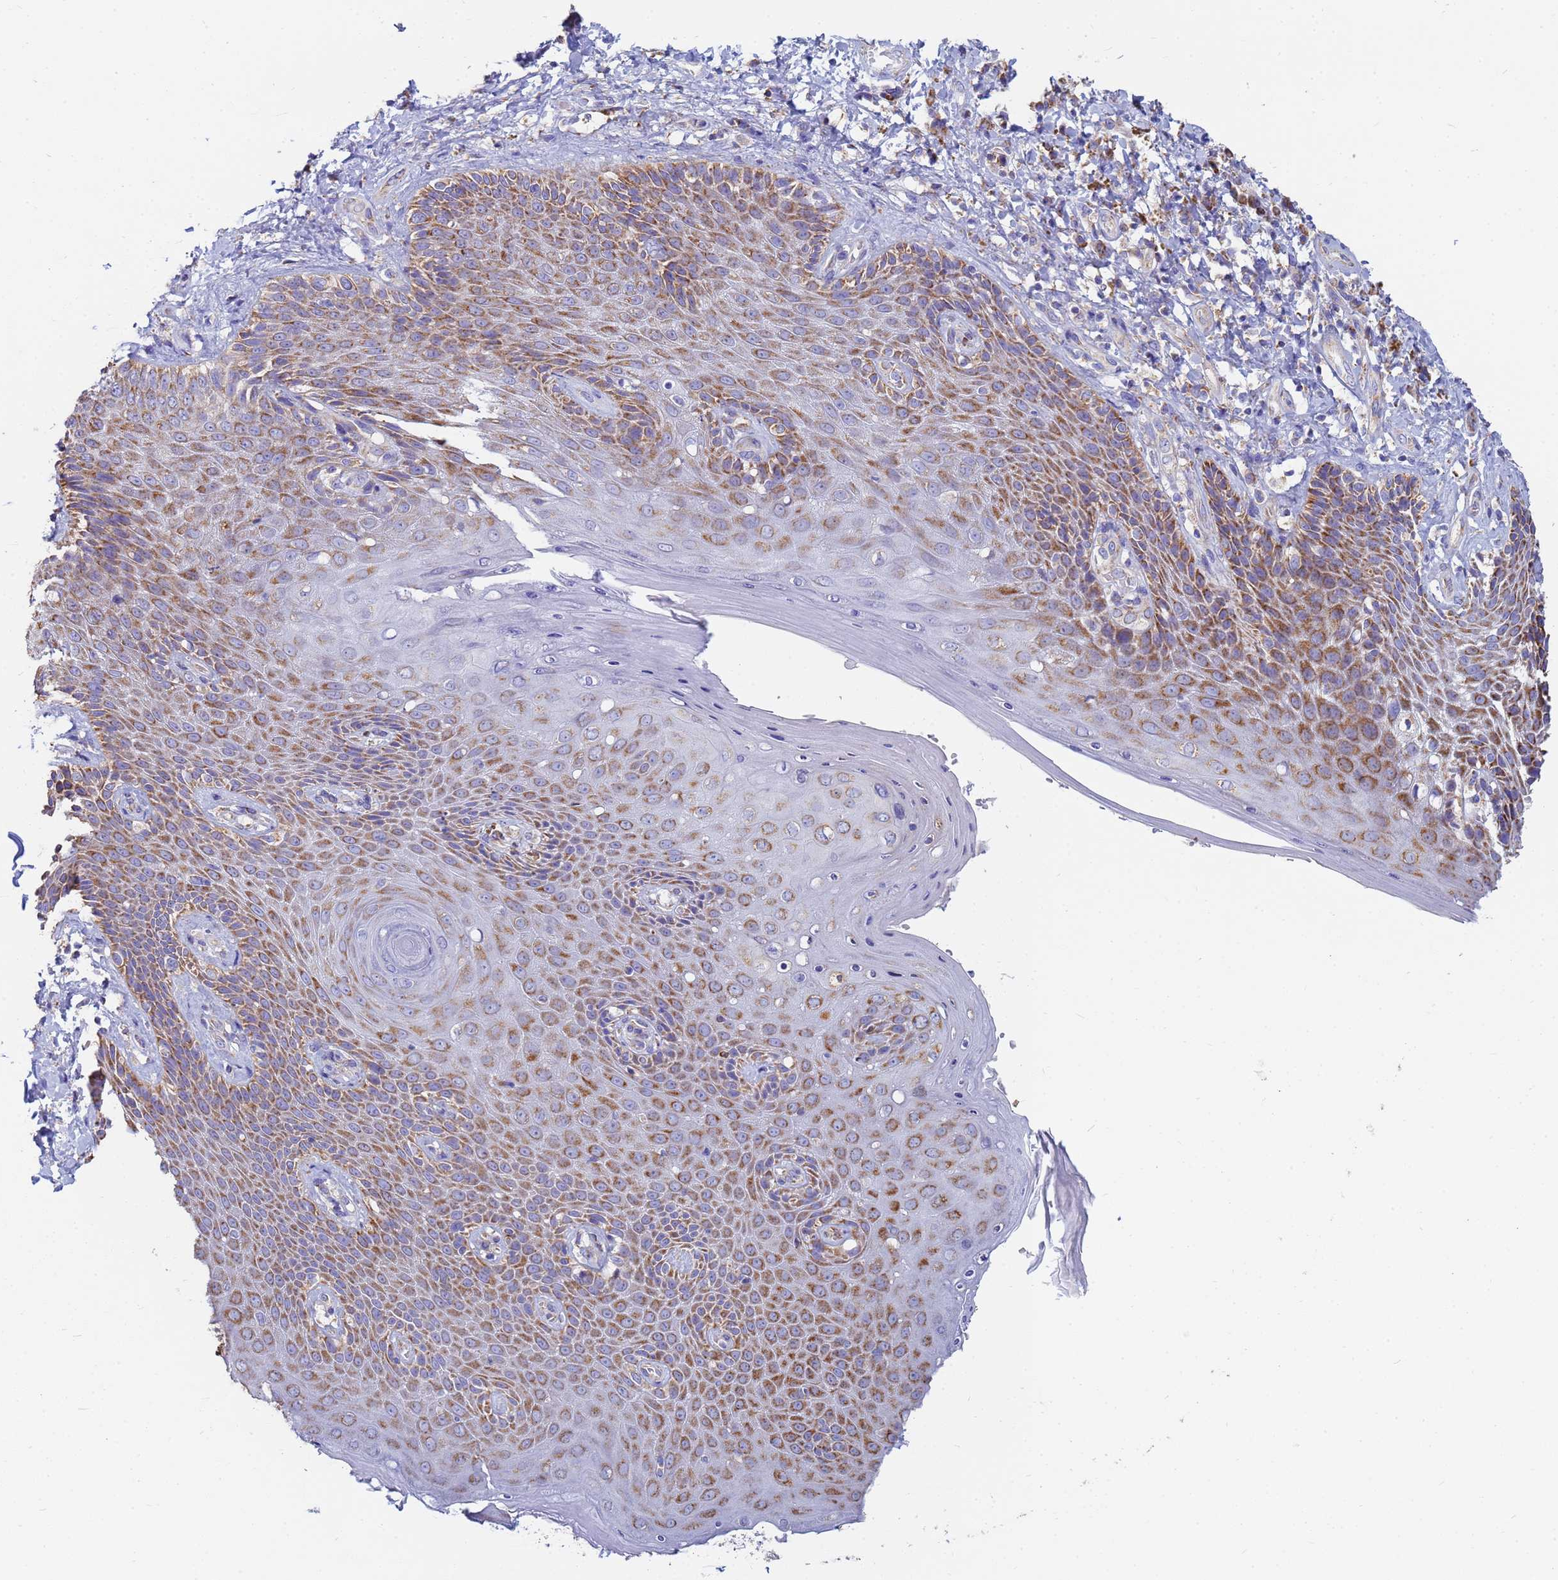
{"staining": {"intensity": "moderate", "quantity": ">75%", "location": "cytoplasmic/membranous"}, "tissue": "skin", "cell_type": "Epidermal cells", "image_type": "normal", "snomed": [{"axis": "morphology", "description": "Normal tissue, NOS"}, {"axis": "topography", "description": "Anal"}], "caption": "Protein expression analysis of benign human skin reveals moderate cytoplasmic/membranous expression in about >75% of epidermal cells. Immunohistochemistry (ihc) stains the protein in brown and the nuclei are stained blue.", "gene": "UQCRHL", "patient": {"sex": "female", "age": 89}}